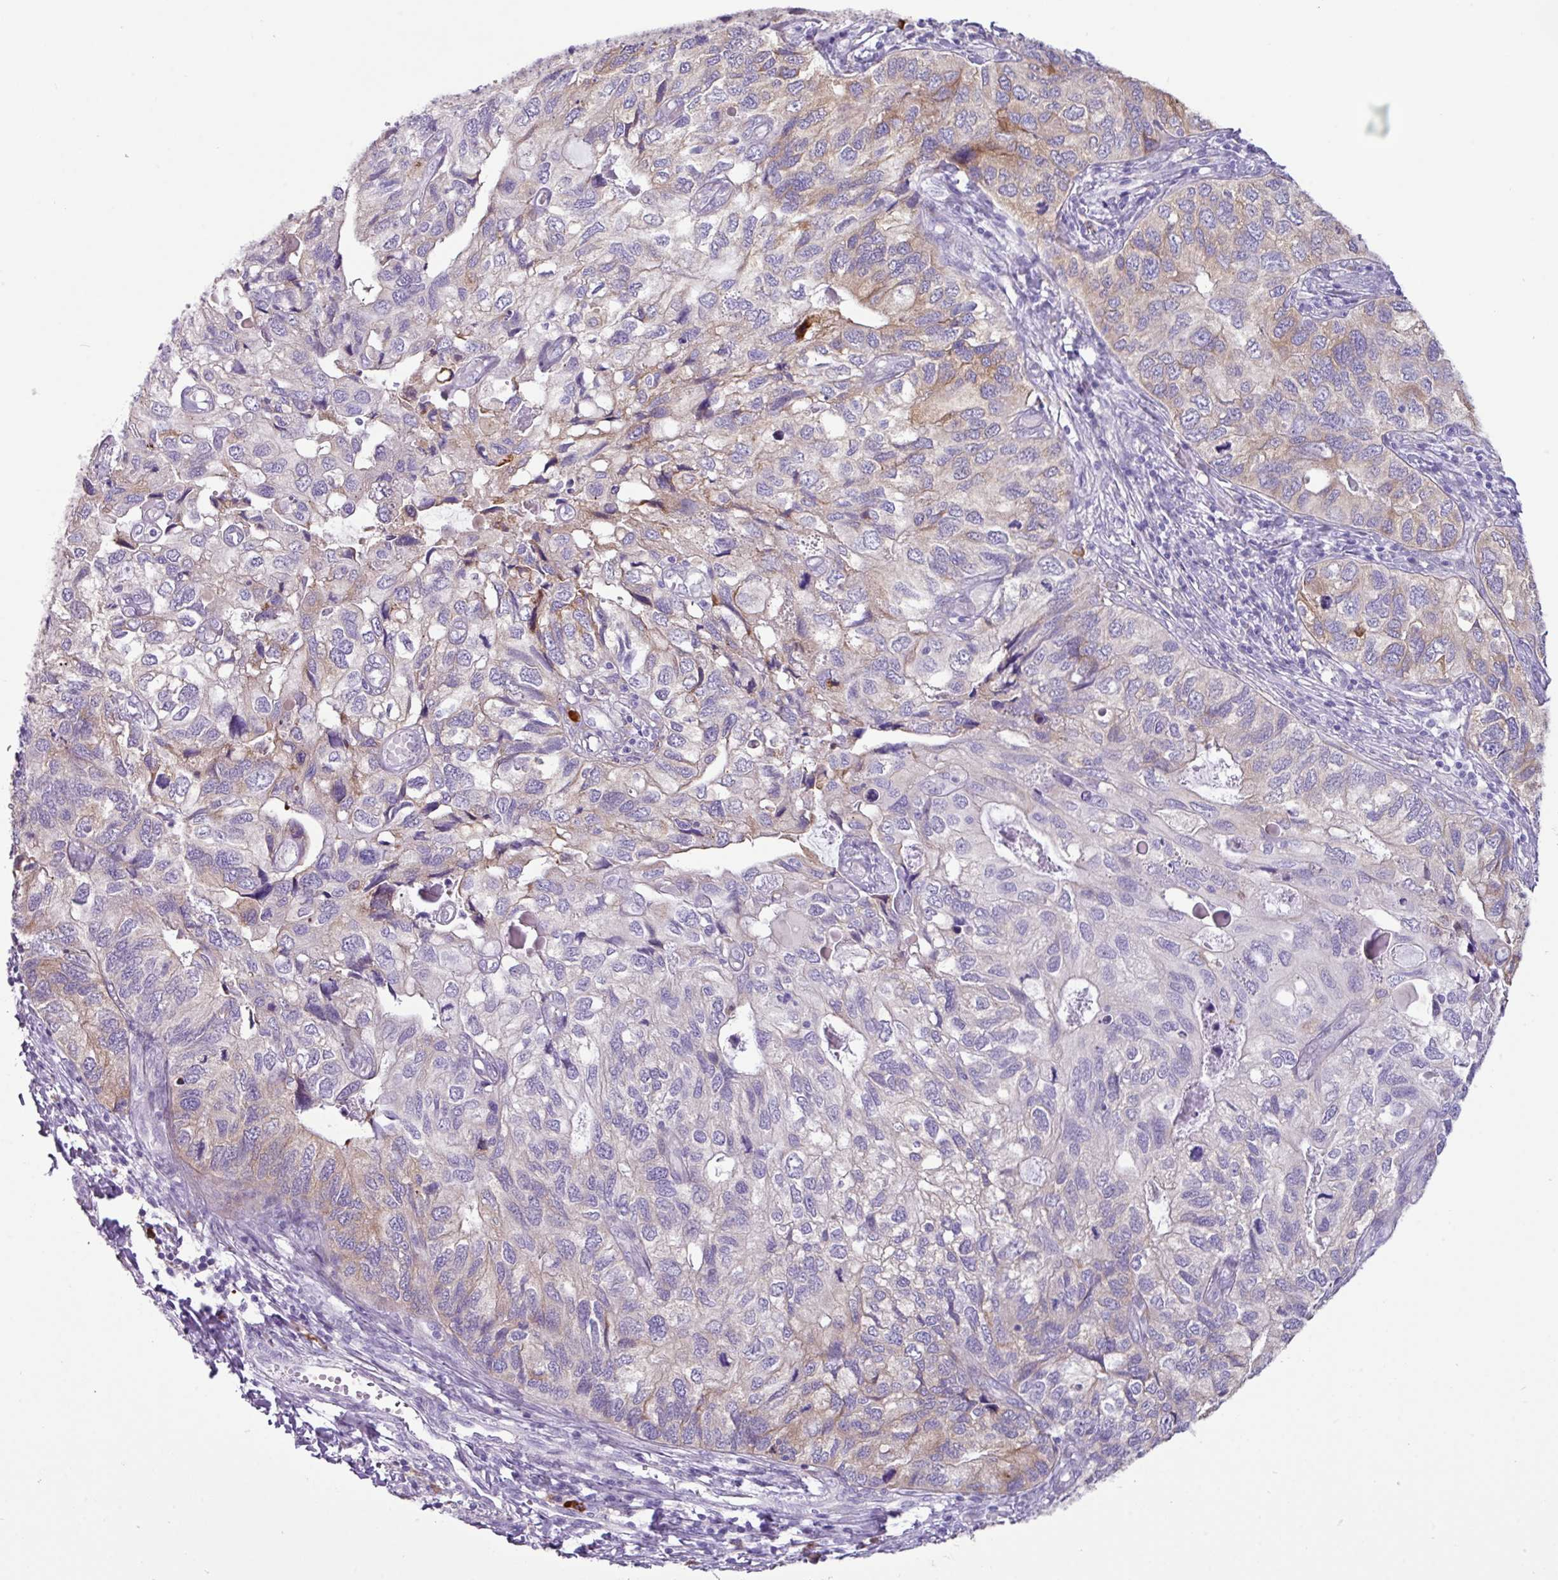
{"staining": {"intensity": "weak", "quantity": "<25%", "location": "cytoplasmic/membranous"}, "tissue": "endometrial cancer", "cell_type": "Tumor cells", "image_type": "cancer", "snomed": [{"axis": "morphology", "description": "Carcinoma, NOS"}, {"axis": "topography", "description": "Uterus"}], "caption": "Immunohistochemistry histopathology image of neoplastic tissue: carcinoma (endometrial) stained with DAB (3,3'-diaminobenzidine) displays no significant protein positivity in tumor cells. The staining is performed using DAB (3,3'-diaminobenzidine) brown chromogen with nuclei counter-stained in using hematoxylin.", "gene": "RGS21", "patient": {"sex": "female", "age": 76}}